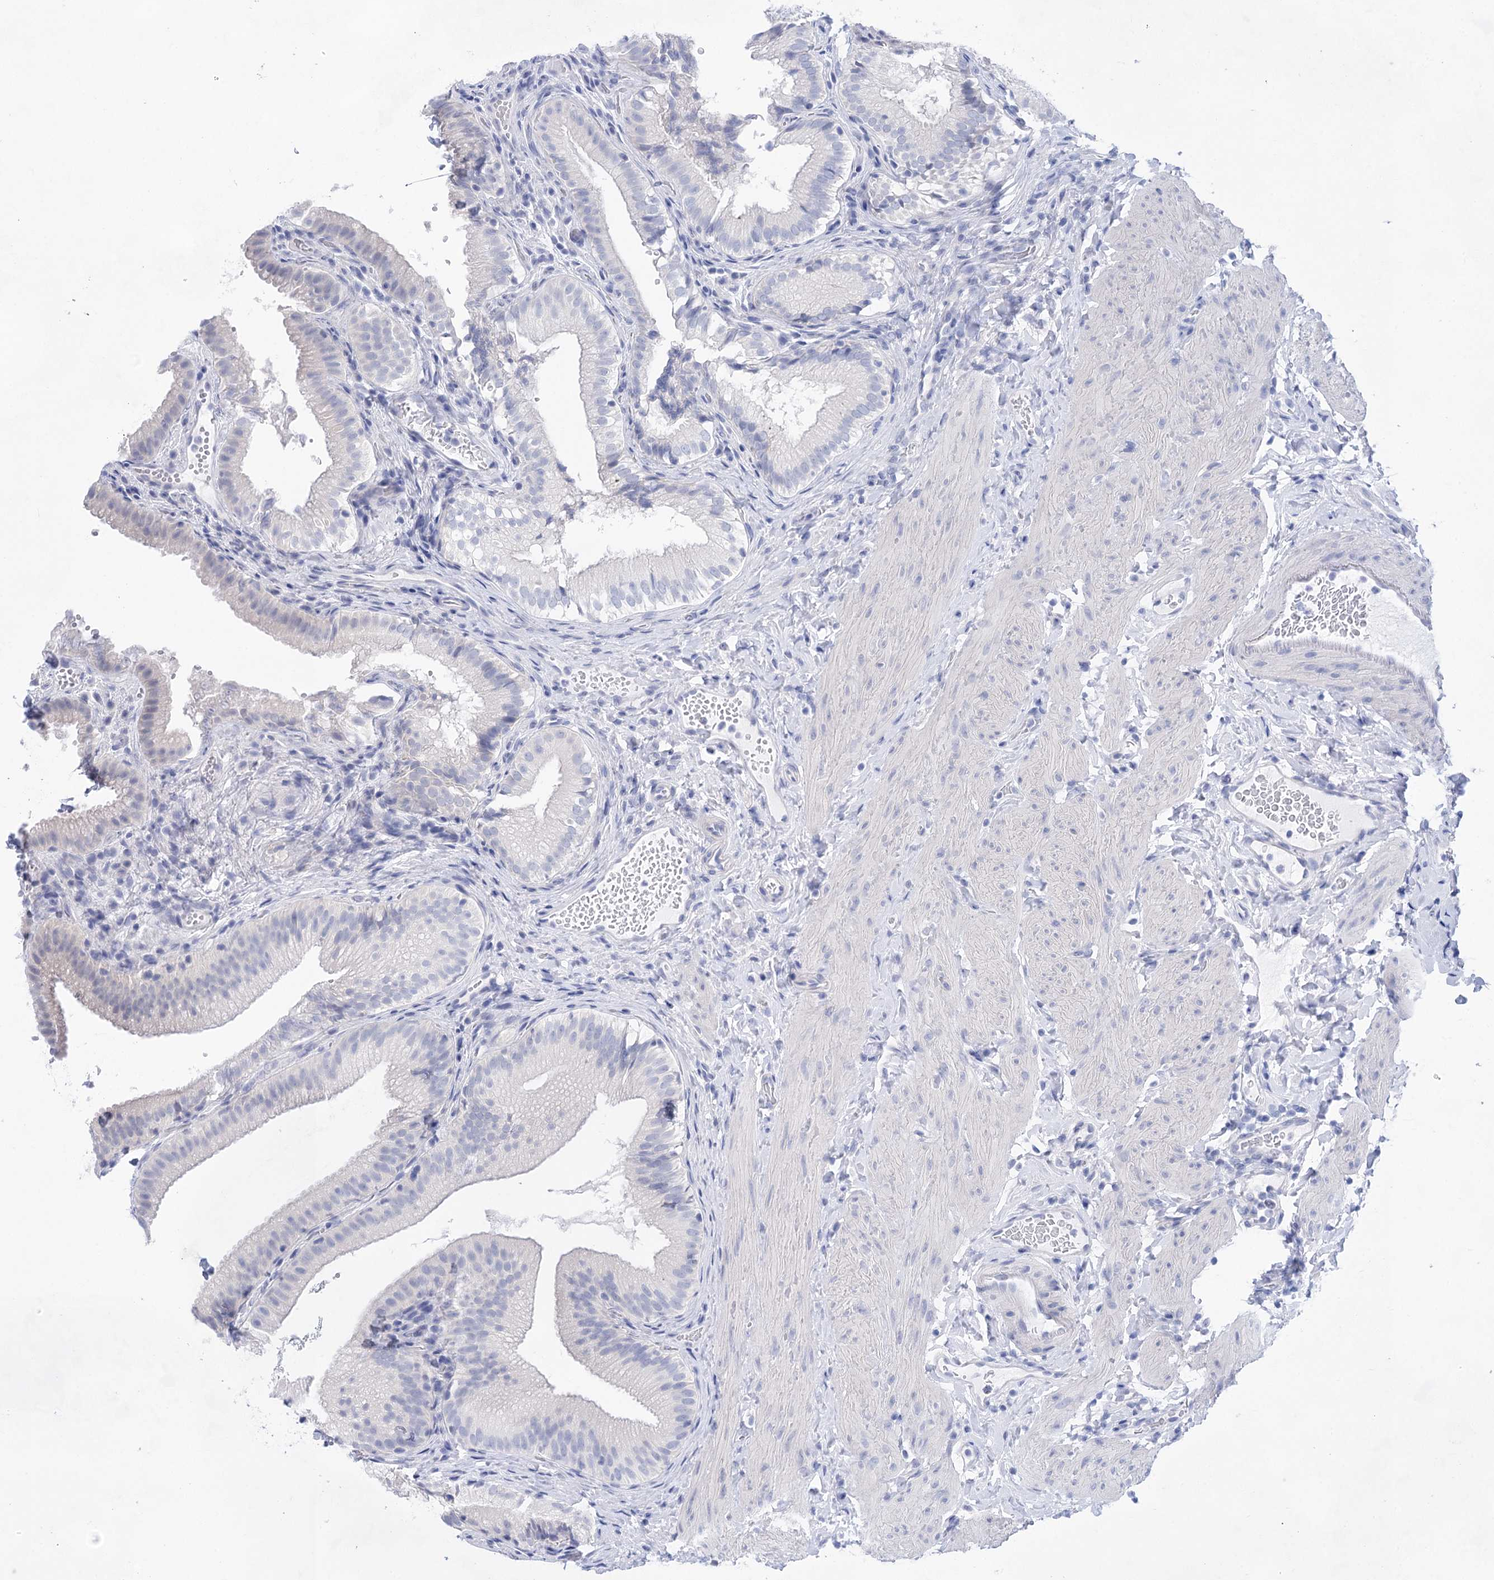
{"staining": {"intensity": "negative", "quantity": "none", "location": "none"}, "tissue": "gallbladder", "cell_type": "Glandular cells", "image_type": "normal", "snomed": [{"axis": "morphology", "description": "Normal tissue, NOS"}, {"axis": "topography", "description": "Gallbladder"}], "caption": "DAB immunohistochemical staining of benign gallbladder displays no significant expression in glandular cells.", "gene": "LALBA", "patient": {"sex": "female", "age": 30}}